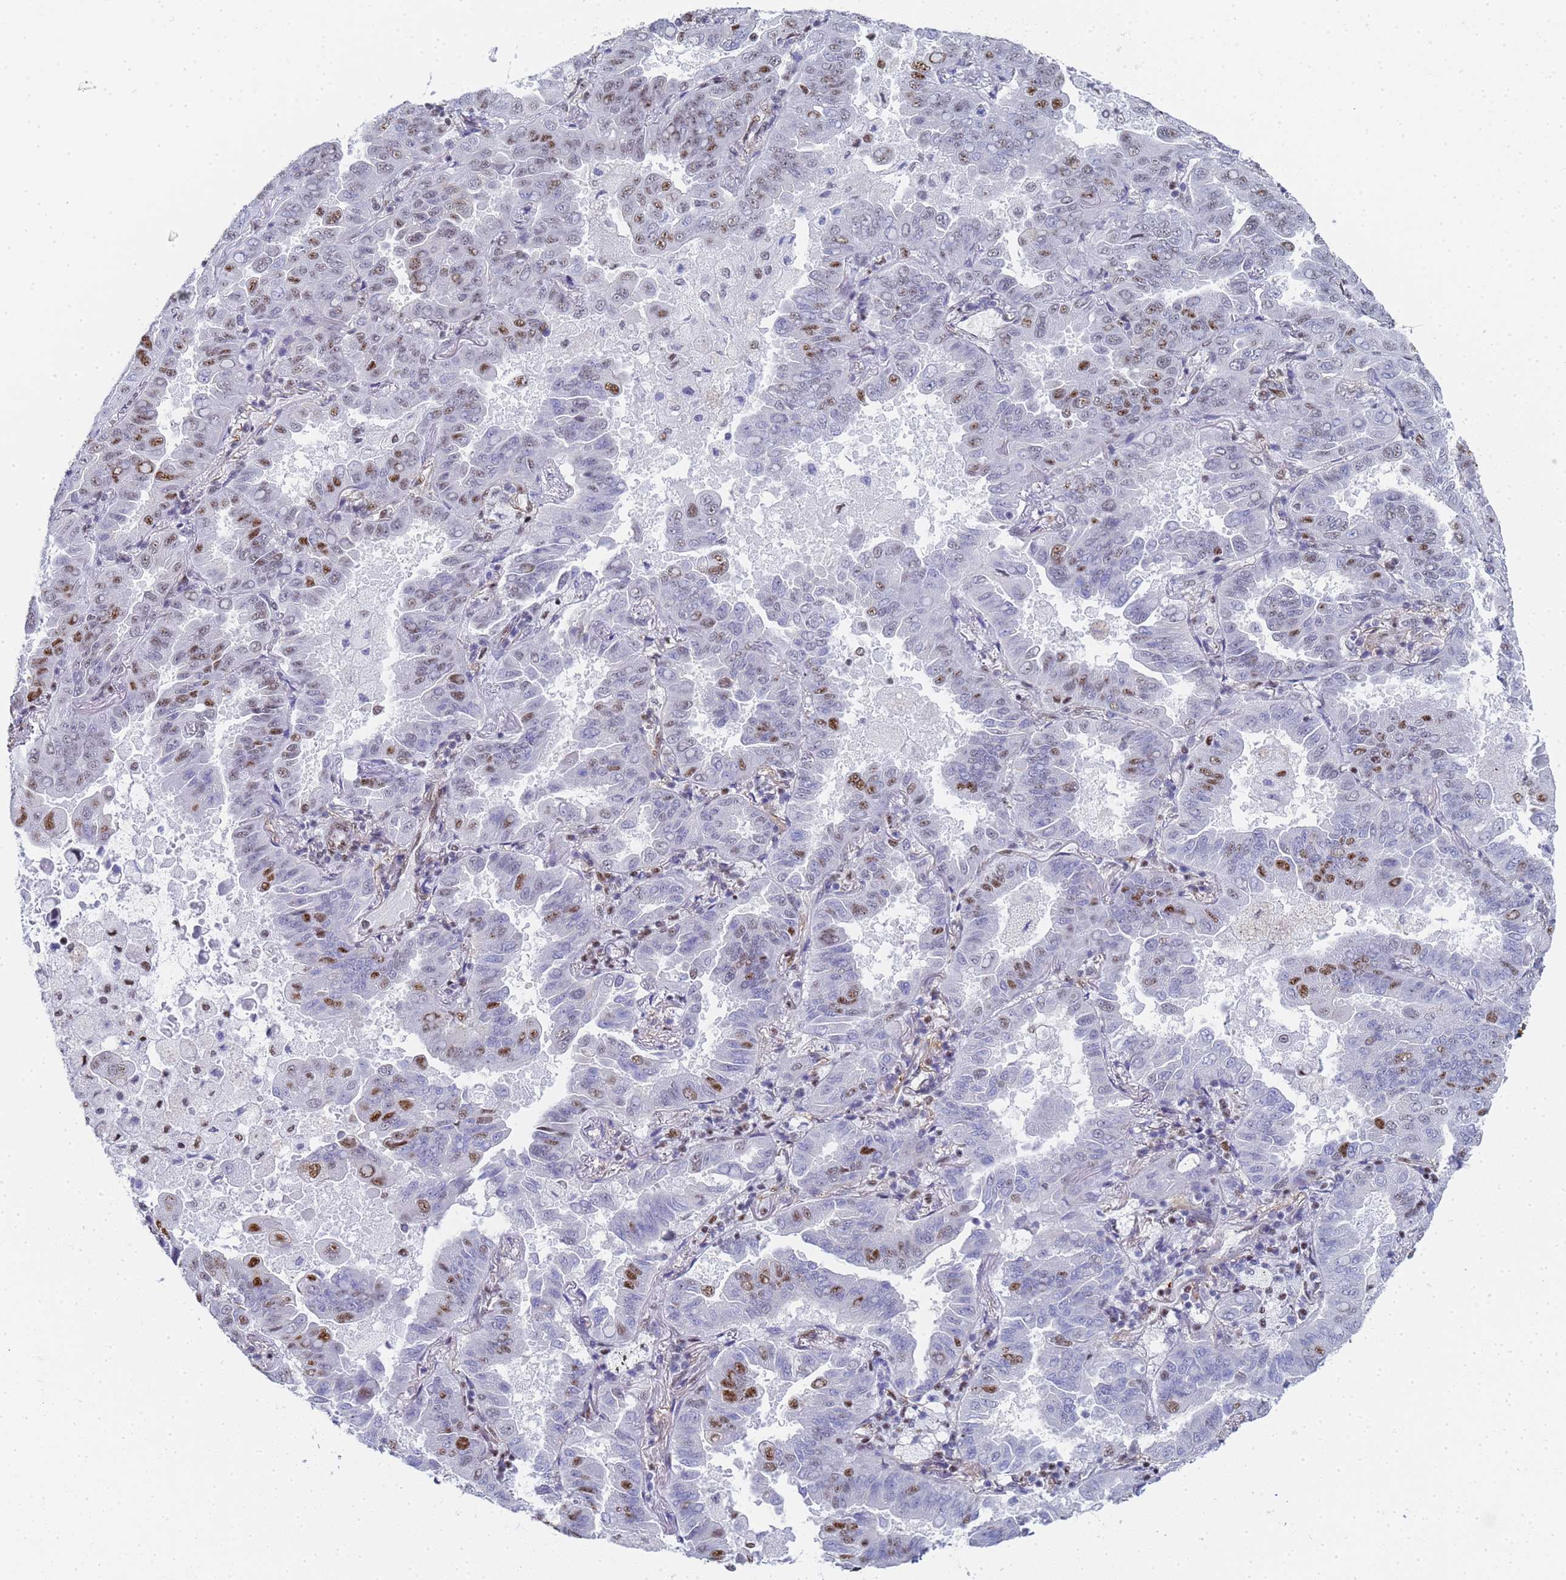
{"staining": {"intensity": "moderate", "quantity": "<25%", "location": "nuclear"}, "tissue": "lung cancer", "cell_type": "Tumor cells", "image_type": "cancer", "snomed": [{"axis": "morphology", "description": "Adenocarcinoma, NOS"}, {"axis": "topography", "description": "Lung"}], "caption": "A low amount of moderate nuclear expression is appreciated in approximately <25% of tumor cells in lung cancer tissue.", "gene": "PRRT4", "patient": {"sex": "male", "age": 64}}